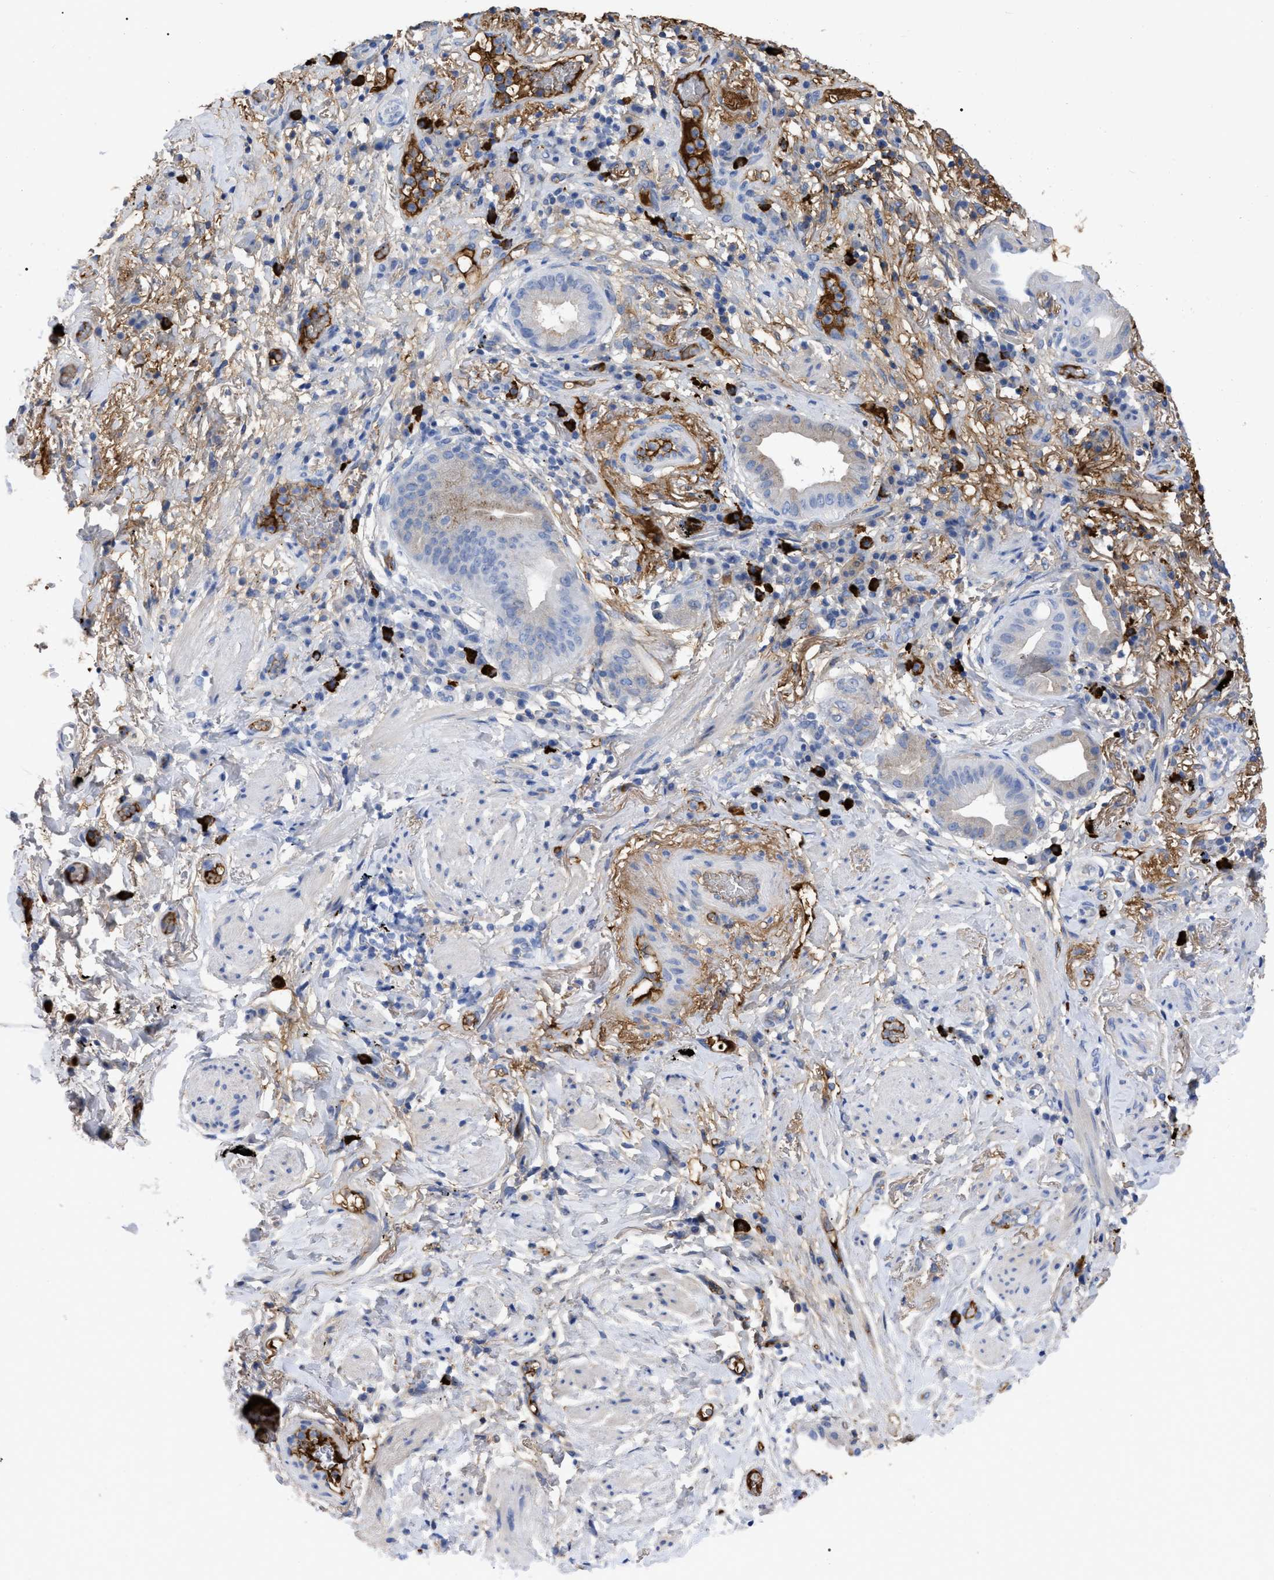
{"staining": {"intensity": "negative", "quantity": "none", "location": "none"}, "tissue": "lung cancer", "cell_type": "Tumor cells", "image_type": "cancer", "snomed": [{"axis": "morphology", "description": "Normal tissue, NOS"}, {"axis": "morphology", "description": "Adenocarcinoma, NOS"}, {"axis": "topography", "description": "Bronchus"}, {"axis": "topography", "description": "Lung"}], "caption": "The micrograph reveals no significant expression in tumor cells of lung cancer (adenocarcinoma).", "gene": "IGHV5-51", "patient": {"sex": "female", "age": 70}}